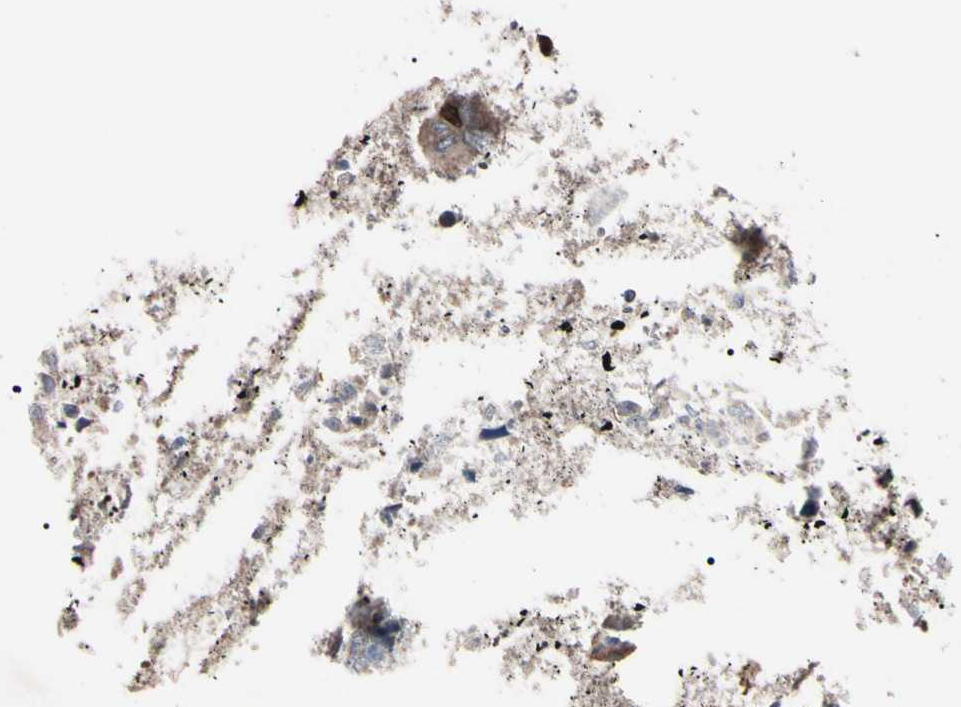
{"staining": {"intensity": "moderate", "quantity": "<25%", "location": "cytoplasmic/membranous,nuclear"}, "tissue": "breast cancer", "cell_type": "Tumor cells", "image_type": "cancer", "snomed": [{"axis": "morphology", "description": "Lobular carcinoma"}, {"axis": "topography", "description": "Breast"}], "caption": "An immunohistochemistry micrograph of tumor tissue is shown. Protein staining in brown shows moderate cytoplasmic/membranous and nuclear positivity in breast cancer within tumor cells.", "gene": "TRAF5", "patient": {"sex": "female", "age": 51}}